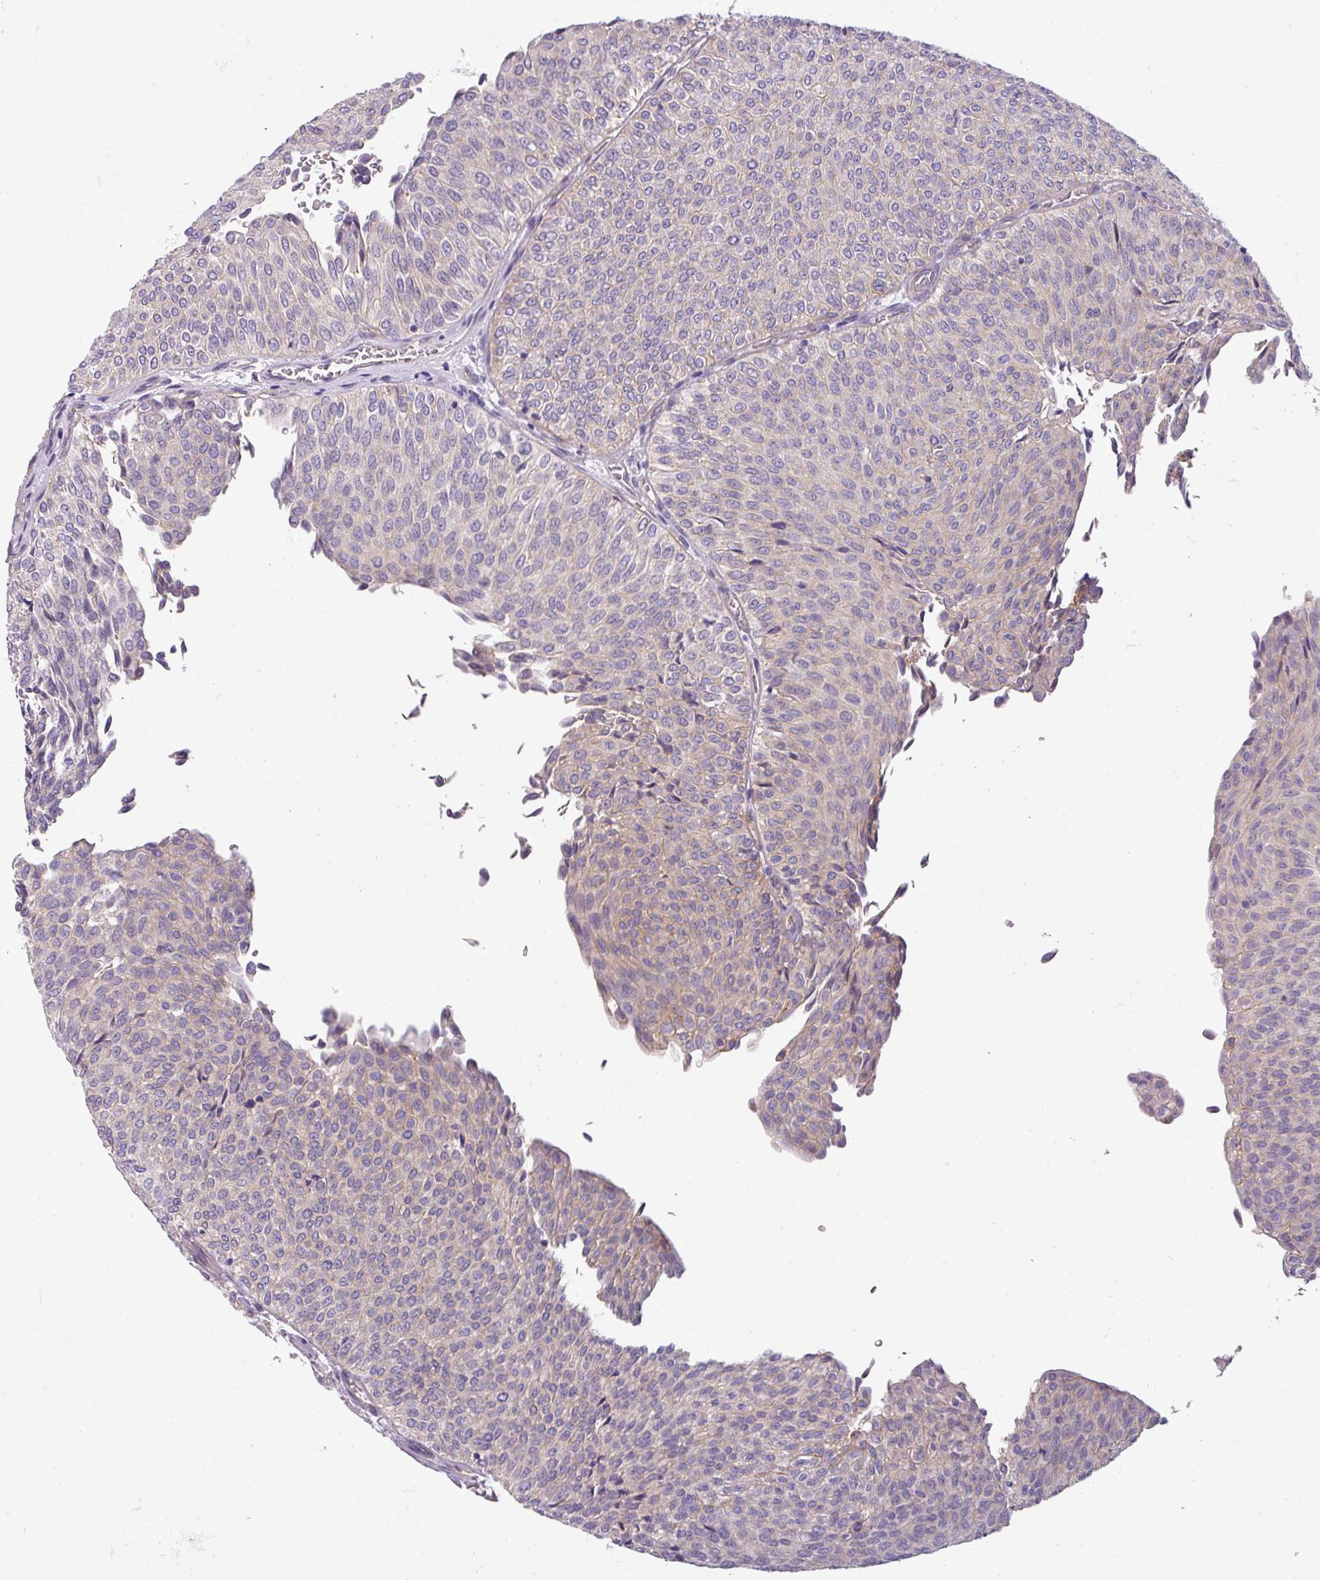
{"staining": {"intensity": "negative", "quantity": "none", "location": "none"}, "tissue": "urothelial cancer", "cell_type": "Tumor cells", "image_type": "cancer", "snomed": [{"axis": "morphology", "description": "Urothelial carcinoma, Low grade"}, {"axis": "topography", "description": "Urinary bladder"}], "caption": "Tumor cells show no significant staining in low-grade urothelial carcinoma. (DAB (3,3'-diaminobenzidine) IHC, high magnification).", "gene": "BUD23", "patient": {"sex": "male", "age": 78}}